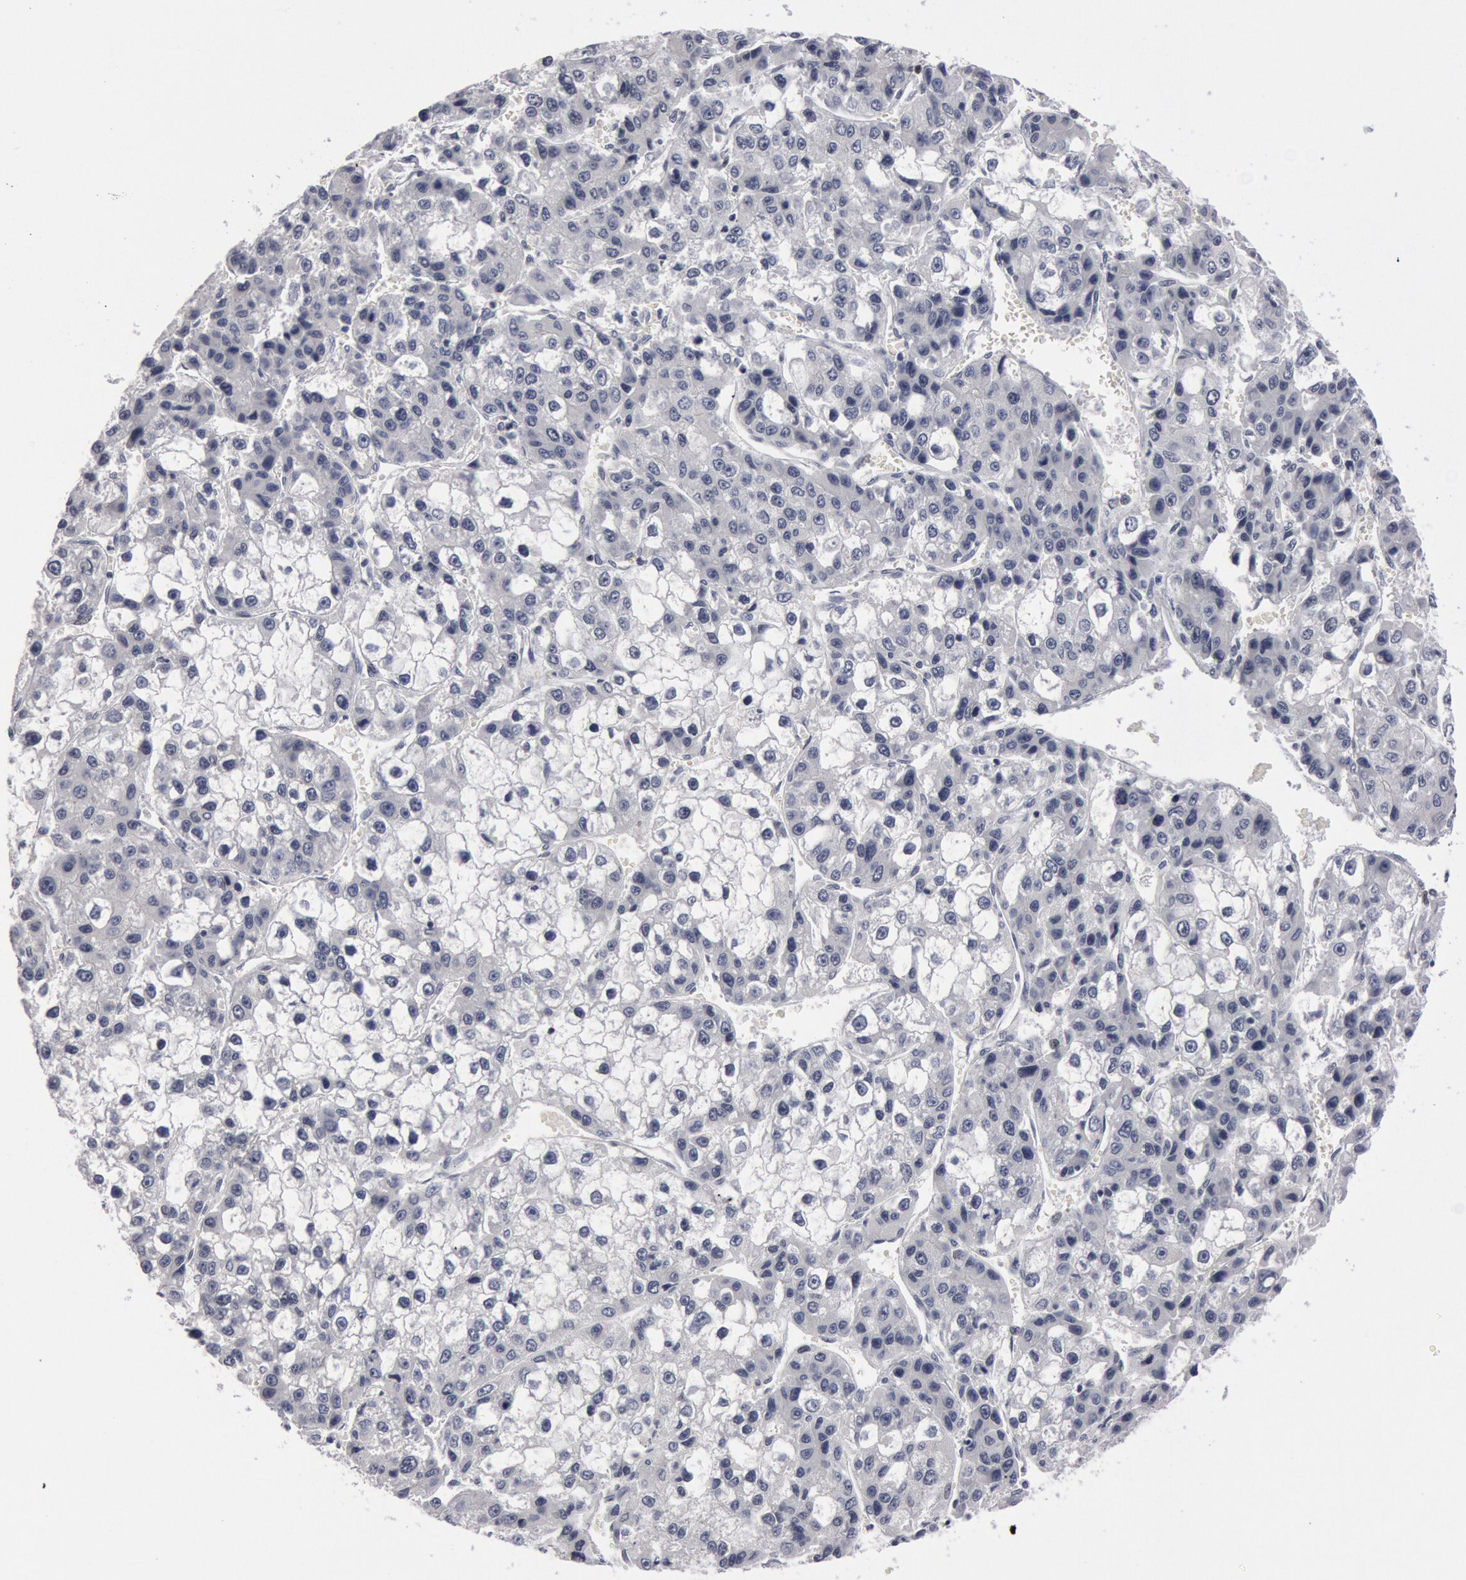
{"staining": {"intensity": "negative", "quantity": "none", "location": "none"}, "tissue": "liver cancer", "cell_type": "Tumor cells", "image_type": "cancer", "snomed": [{"axis": "morphology", "description": "Carcinoma, Hepatocellular, NOS"}, {"axis": "topography", "description": "Liver"}], "caption": "This is a photomicrograph of IHC staining of liver cancer, which shows no staining in tumor cells.", "gene": "WDHD1", "patient": {"sex": "female", "age": 66}}